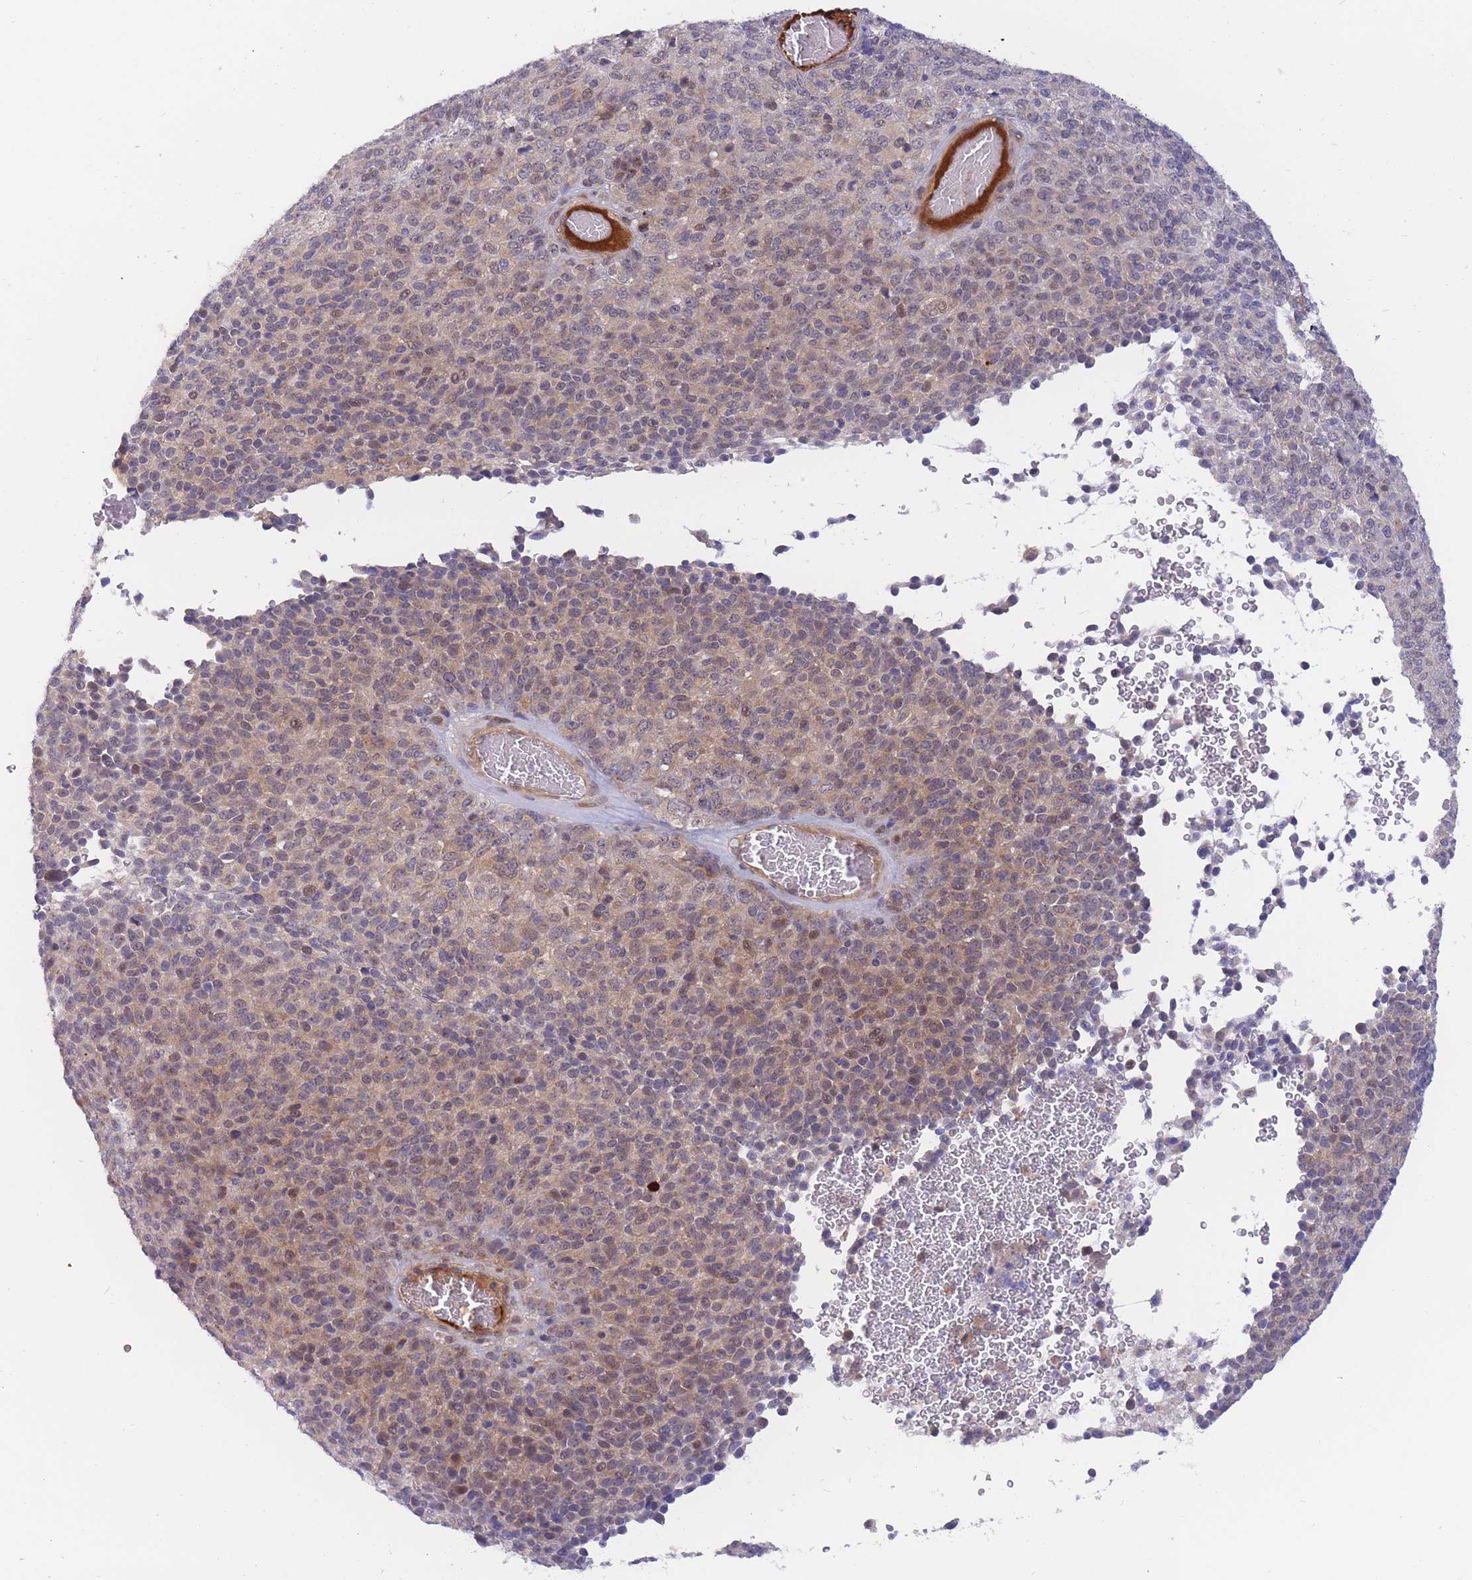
{"staining": {"intensity": "weak", "quantity": "<25%", "location": "cytoplasmic/membranous"}, "tissue": "melanoma", "cell_type": "Tumor cells", "image_type": "cancer", "snomed": [{"axis": "morphology", "description": "Malignant melanoma, Metastatic site"}, {"axis": "topography", "description": "Brain"}], "caption": "An immunohistochemistry (IHC) photomicrograph of malignant melanoma (metastatic site) is shown. There is no staining in tumor cells of malignant melanoma (metastatic site).", "gene": "APOL4", "patient": {"sex": "female", "age": 56}}